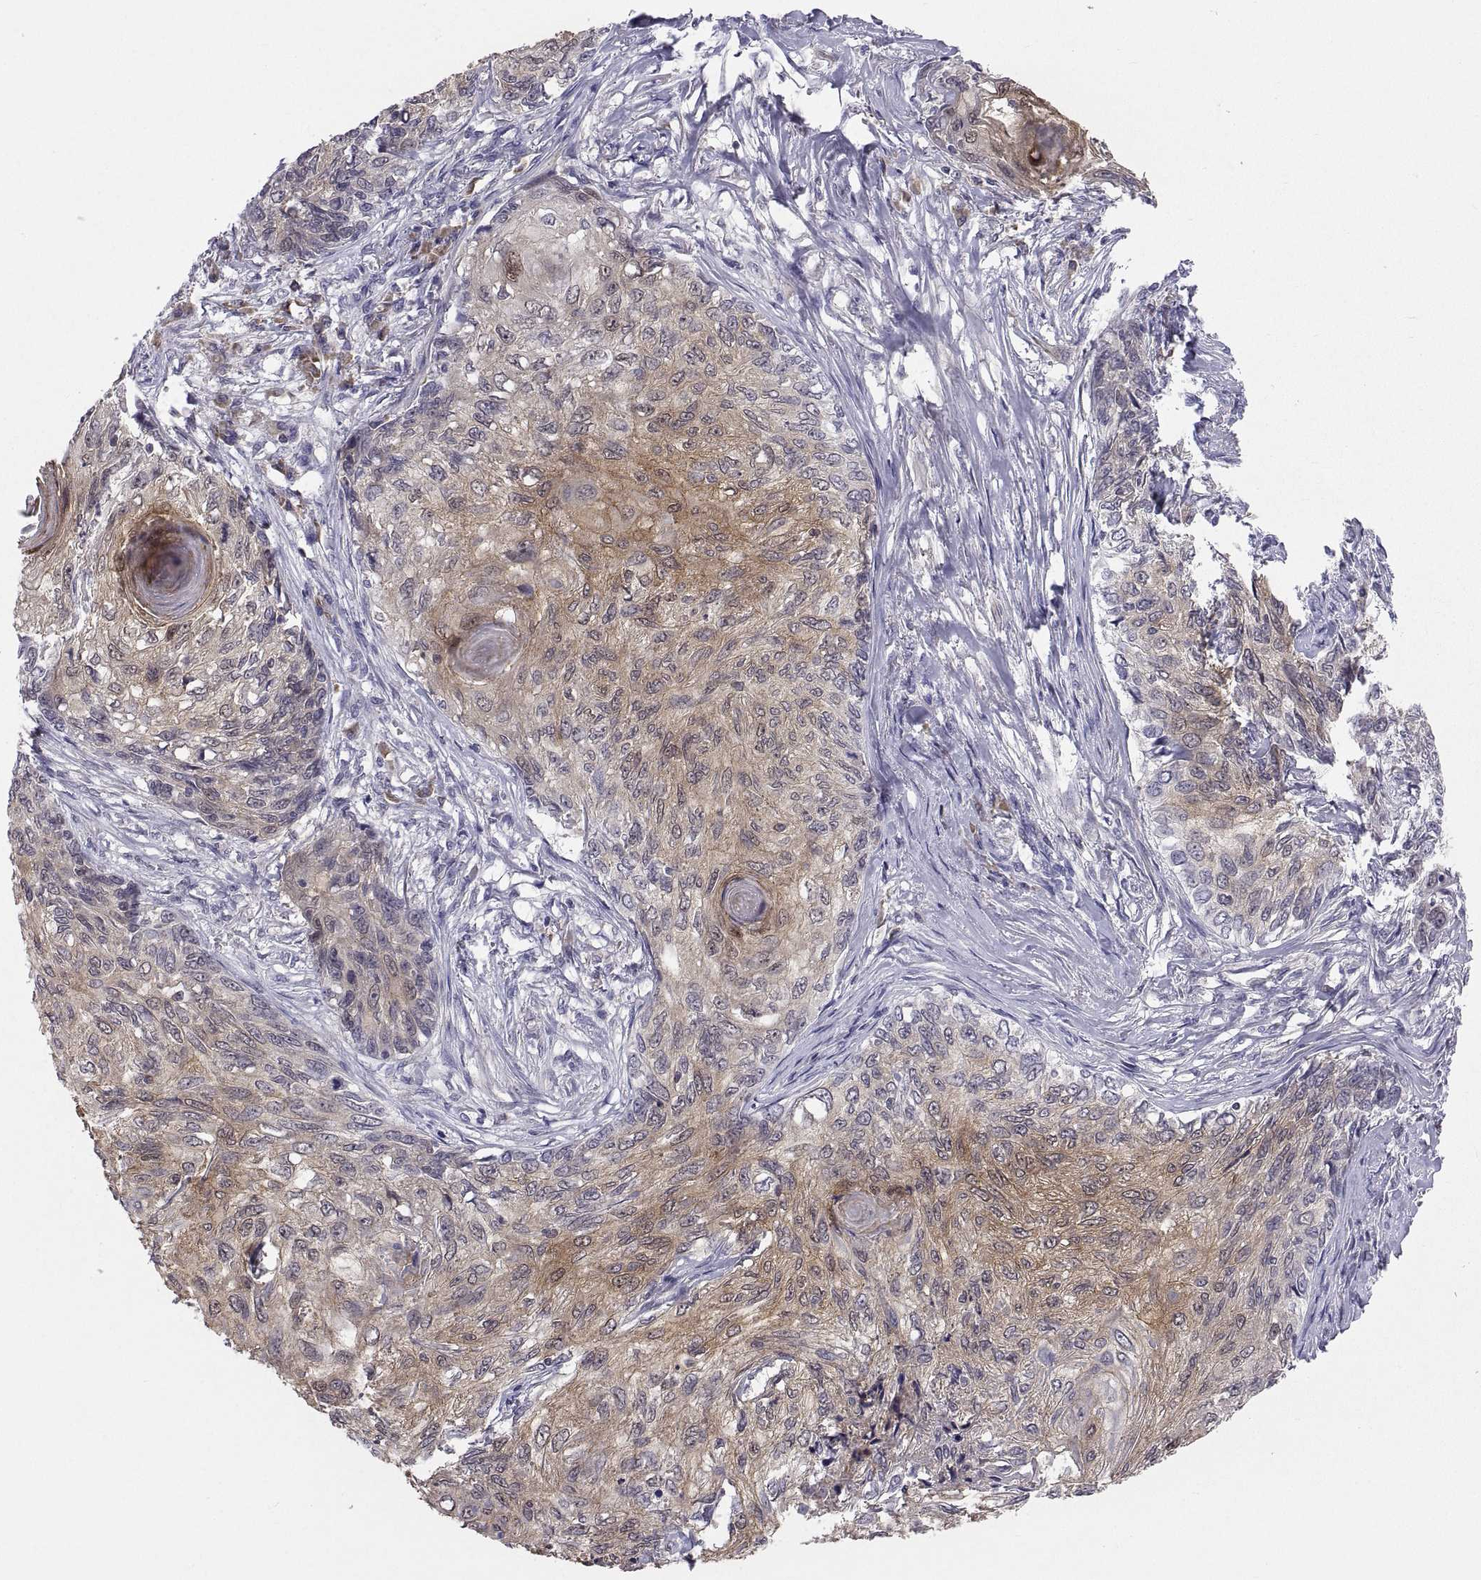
{"staining": {"intensity": "moderate", "quantity": "25%-75%", "location": "cytoplasmic/membranous"}, "tissue": "skin cancer", "cell_type": "Tumor cells", "image_type": "cancer", "snomed": [{"axis": "morphology", "description": "Squamous cell carcinoma, NOS"}, {"axis": "topography", "description": "Skin"}], "caption": "Immunohistochemistry (IHC) of human skin cancer (squamous cell carcinoma) demonstrates medium levels of moderate cytoplasmic/membranous expression in about 25%-75% of tumor cells.", "gene": "PKP1", "patient": {"sex": "male", "age": 92}}